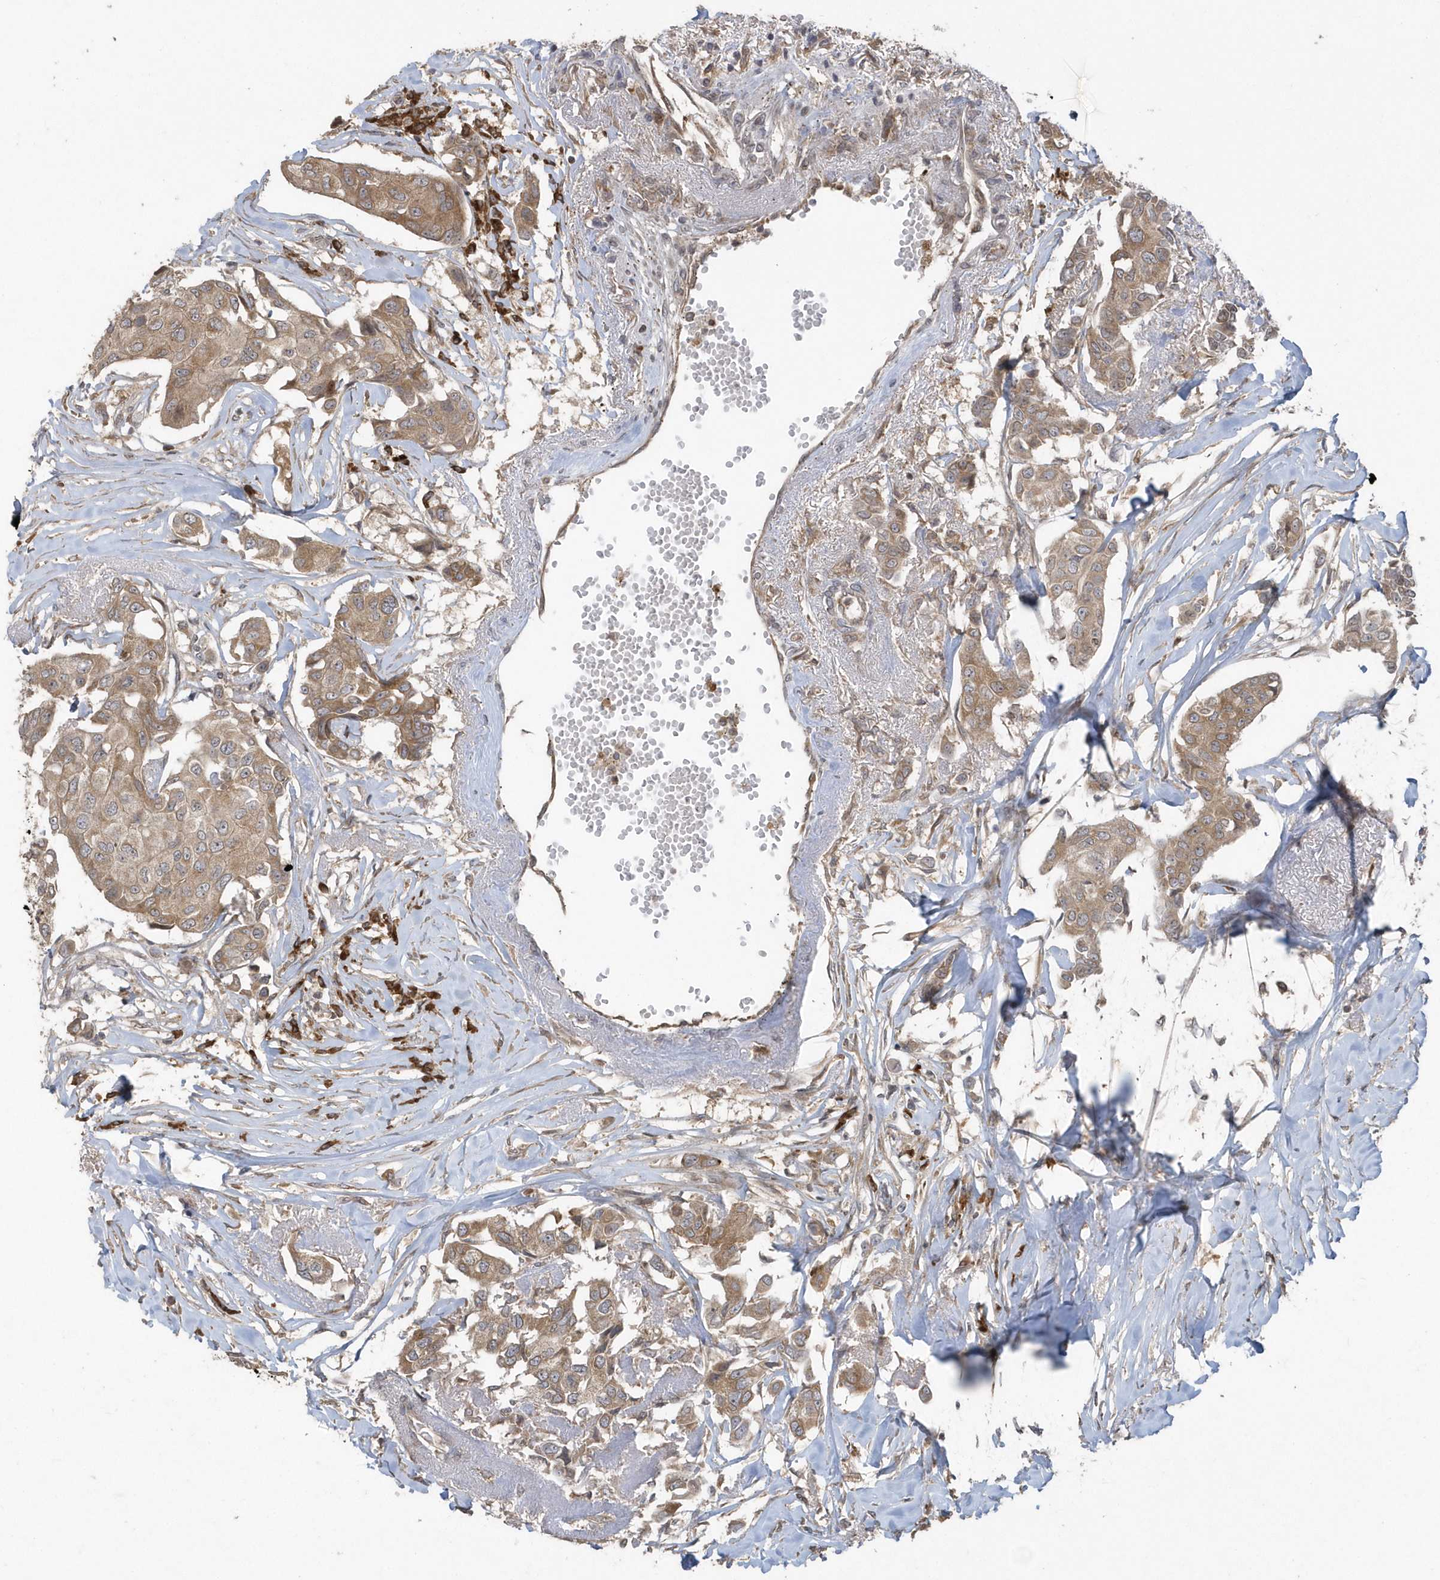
{"staining": {"intensity": "weak", "quantity": ">75%", "location": "cytoplasmic/membranous"}, "tissue": "breast cancer", "cell_type": "Tumor cells", "image_type": "cancer", "snomed": [{"axis": "morphology", "description": "Duct carcinoma"}, {"axis": "topography", "description": "Breast"}], "caption": "Immunohistochemical staining of breast cancer displays weak cytoplasmic/membranous protein expression in approximately >75% of tumor cells.", "gene": "HERPUD1", "patient": {"sex": "female", "age": 80}}